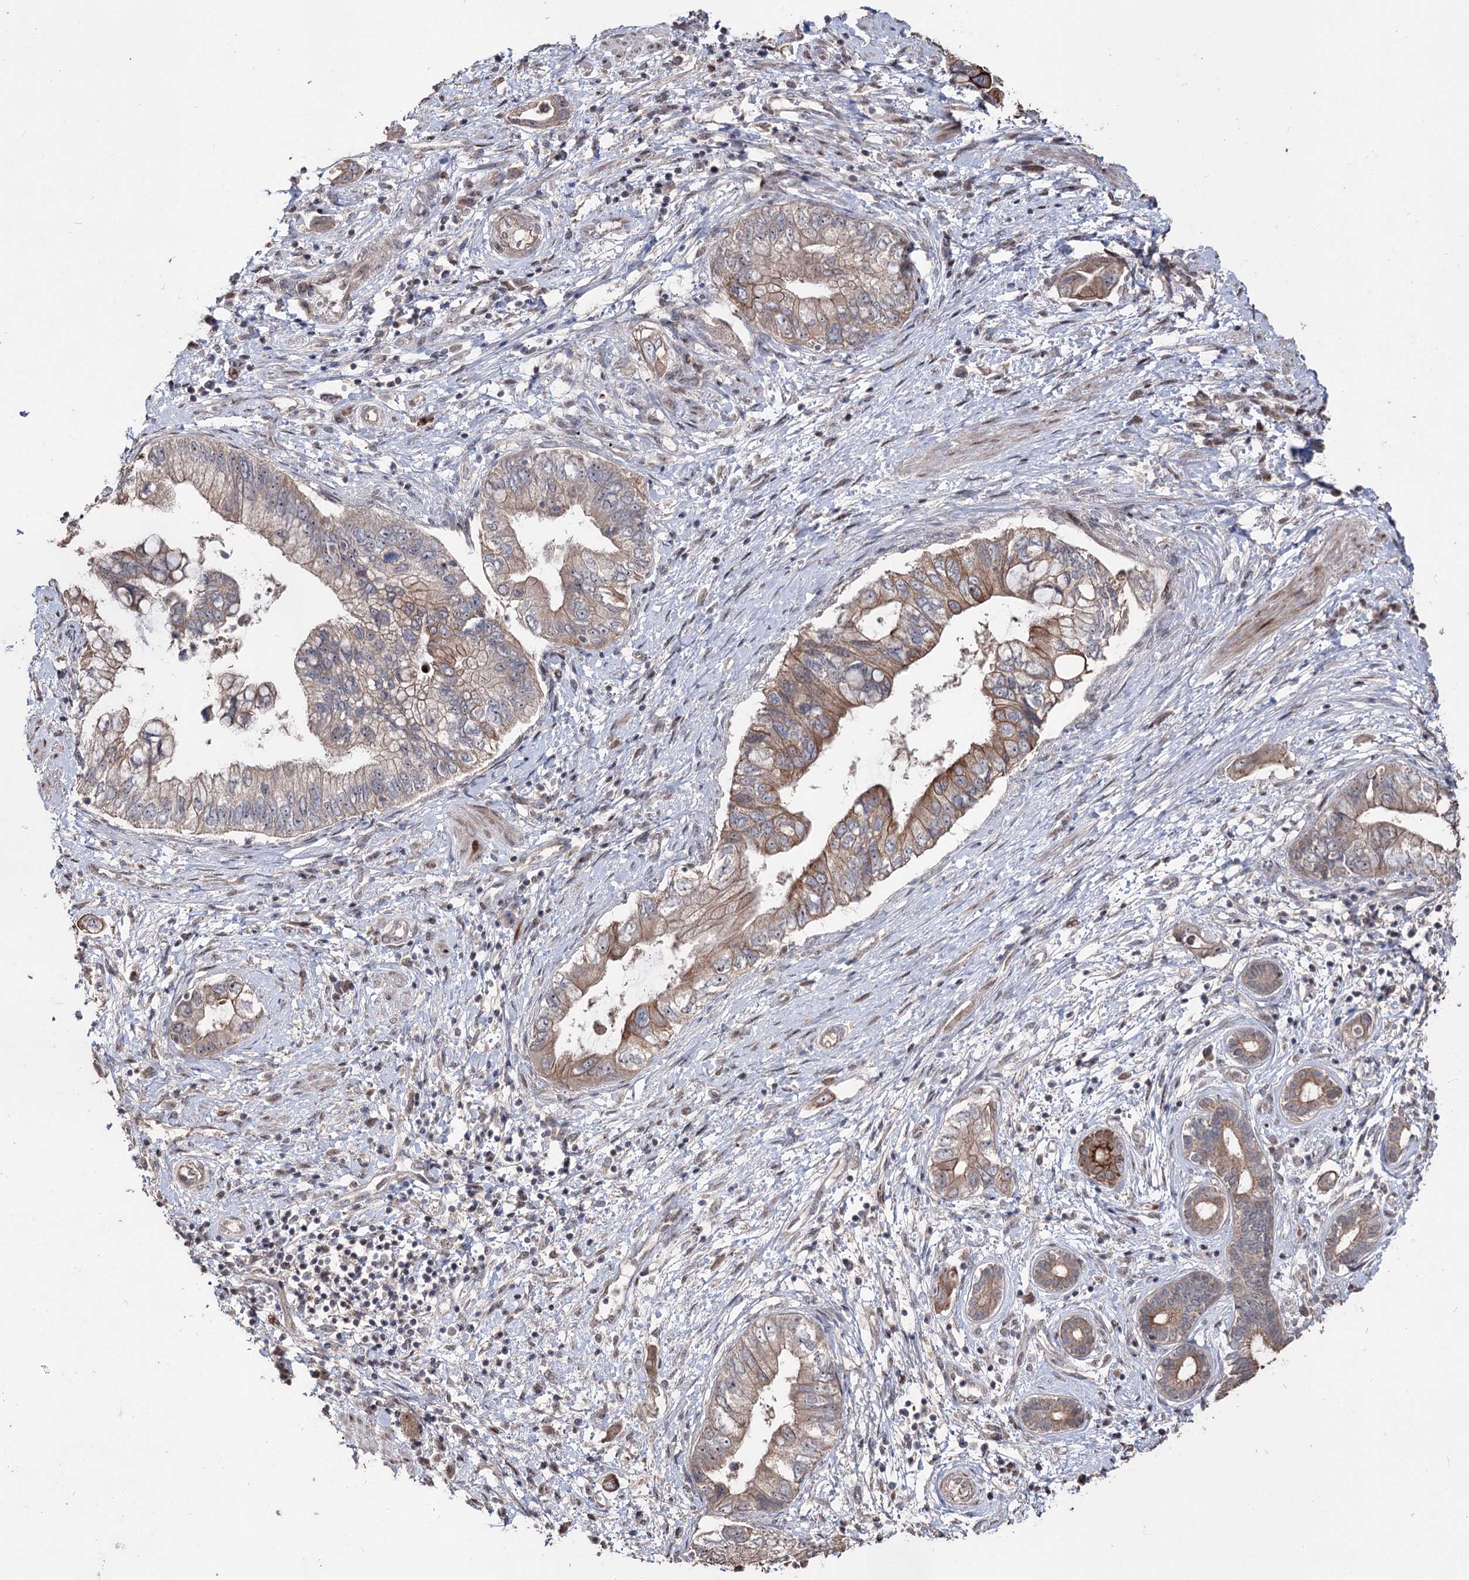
{"staining": {"intensity": "moderate", "quantity": ">75%", "location": "cytoplasmic/membranous"}, "tissue": "pancreatic cancer", "cell_type": "Tumor cells", "image_type": "cancer", "snomed": [{"axis": "morphology", "description": "Adenocarcinoma, NOS"}, {"axis": "topography", "description": "Pancreas"}], "caption": "Immunohistochemical staining of human pancreatic cancer exhibits moderate cytoplasmic/membranous protein positivity in about >75% of tumor cells.", "gene": "CPNE8", "patient": {"sex": "female", "age": 73}}